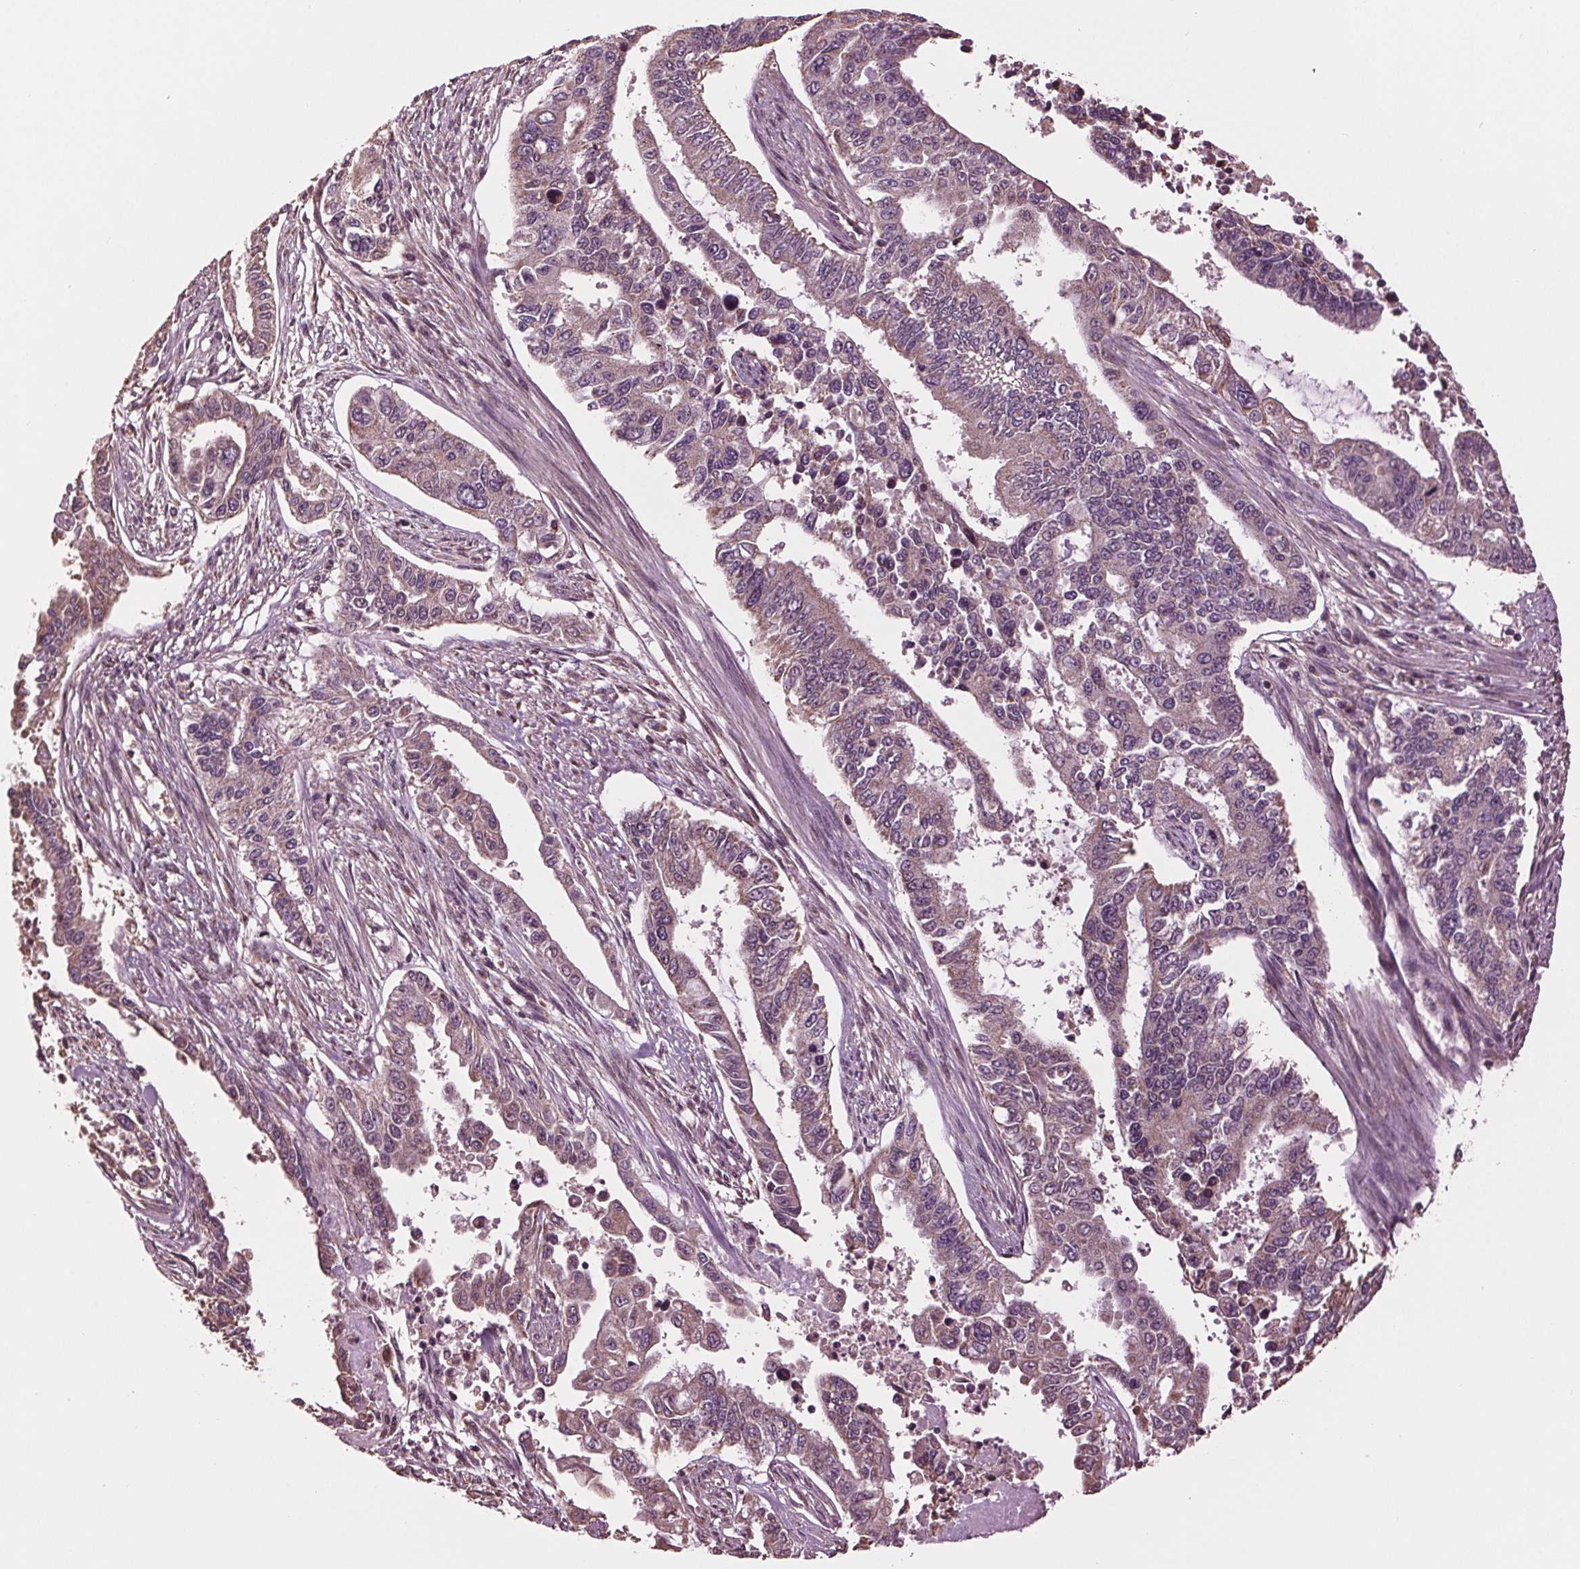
{"staining": {"intensity": "weak", "quantity": "<25%", "location": "cytoplasmic/membranous"}, "tissue": "endometrial cancer", "cell_type": "Tumor cells", "image_type": "cancer", "snomed": [{"axis": "morphology", "description": "Adenocarcinoma, NOS"}, {"axis": "topography", "description": "Uterus"}], "caption": "A photomicrograph of endometrial cancer (adenocarcinoma) stained for a protein exhibits no brown staining in tumor cells.", "gene": "RNPEP", "patient": {"sex": "female", "age": 59}}